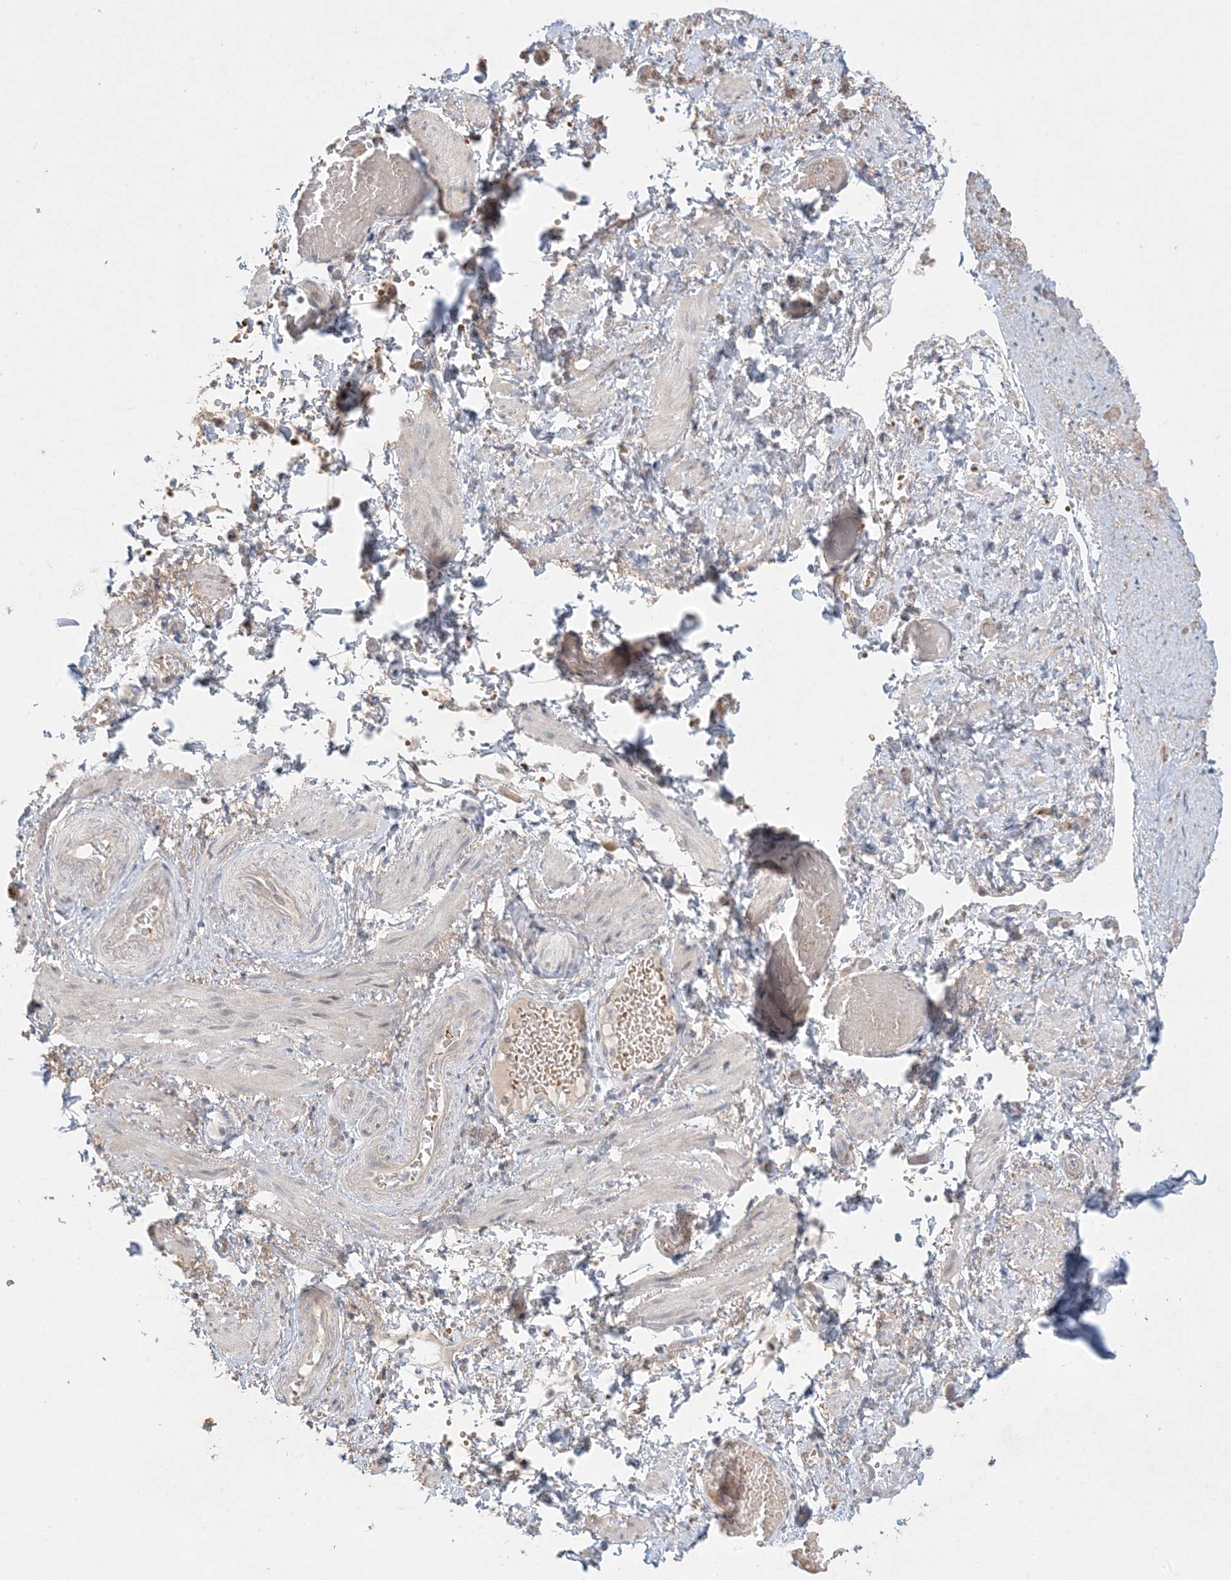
{"staining": {"intensity": "strong", "quantity": ">75%", "location": "cytoplasmic/membranous,nuclear"}, "tissue": "adipose tissue", "cell_type": "Adipocytes", "image_type": "normal", "snomed": [{"axis": "morphology", "description": "Normal tissue, NOS"}, {"axis": "topography", "description": "Smooth muscle"}, {"axis": "topography", "description": "Peripheral nerve tissue"}], "caption": "Immunohistochemical staining of normal adipose tissue reveals strong cytoplasmic/membranous,nuclear protein expression in approximately >75% of adipocytes.", "gene": "MMGT1", "patient": {"sex": "female", "age": 39}}